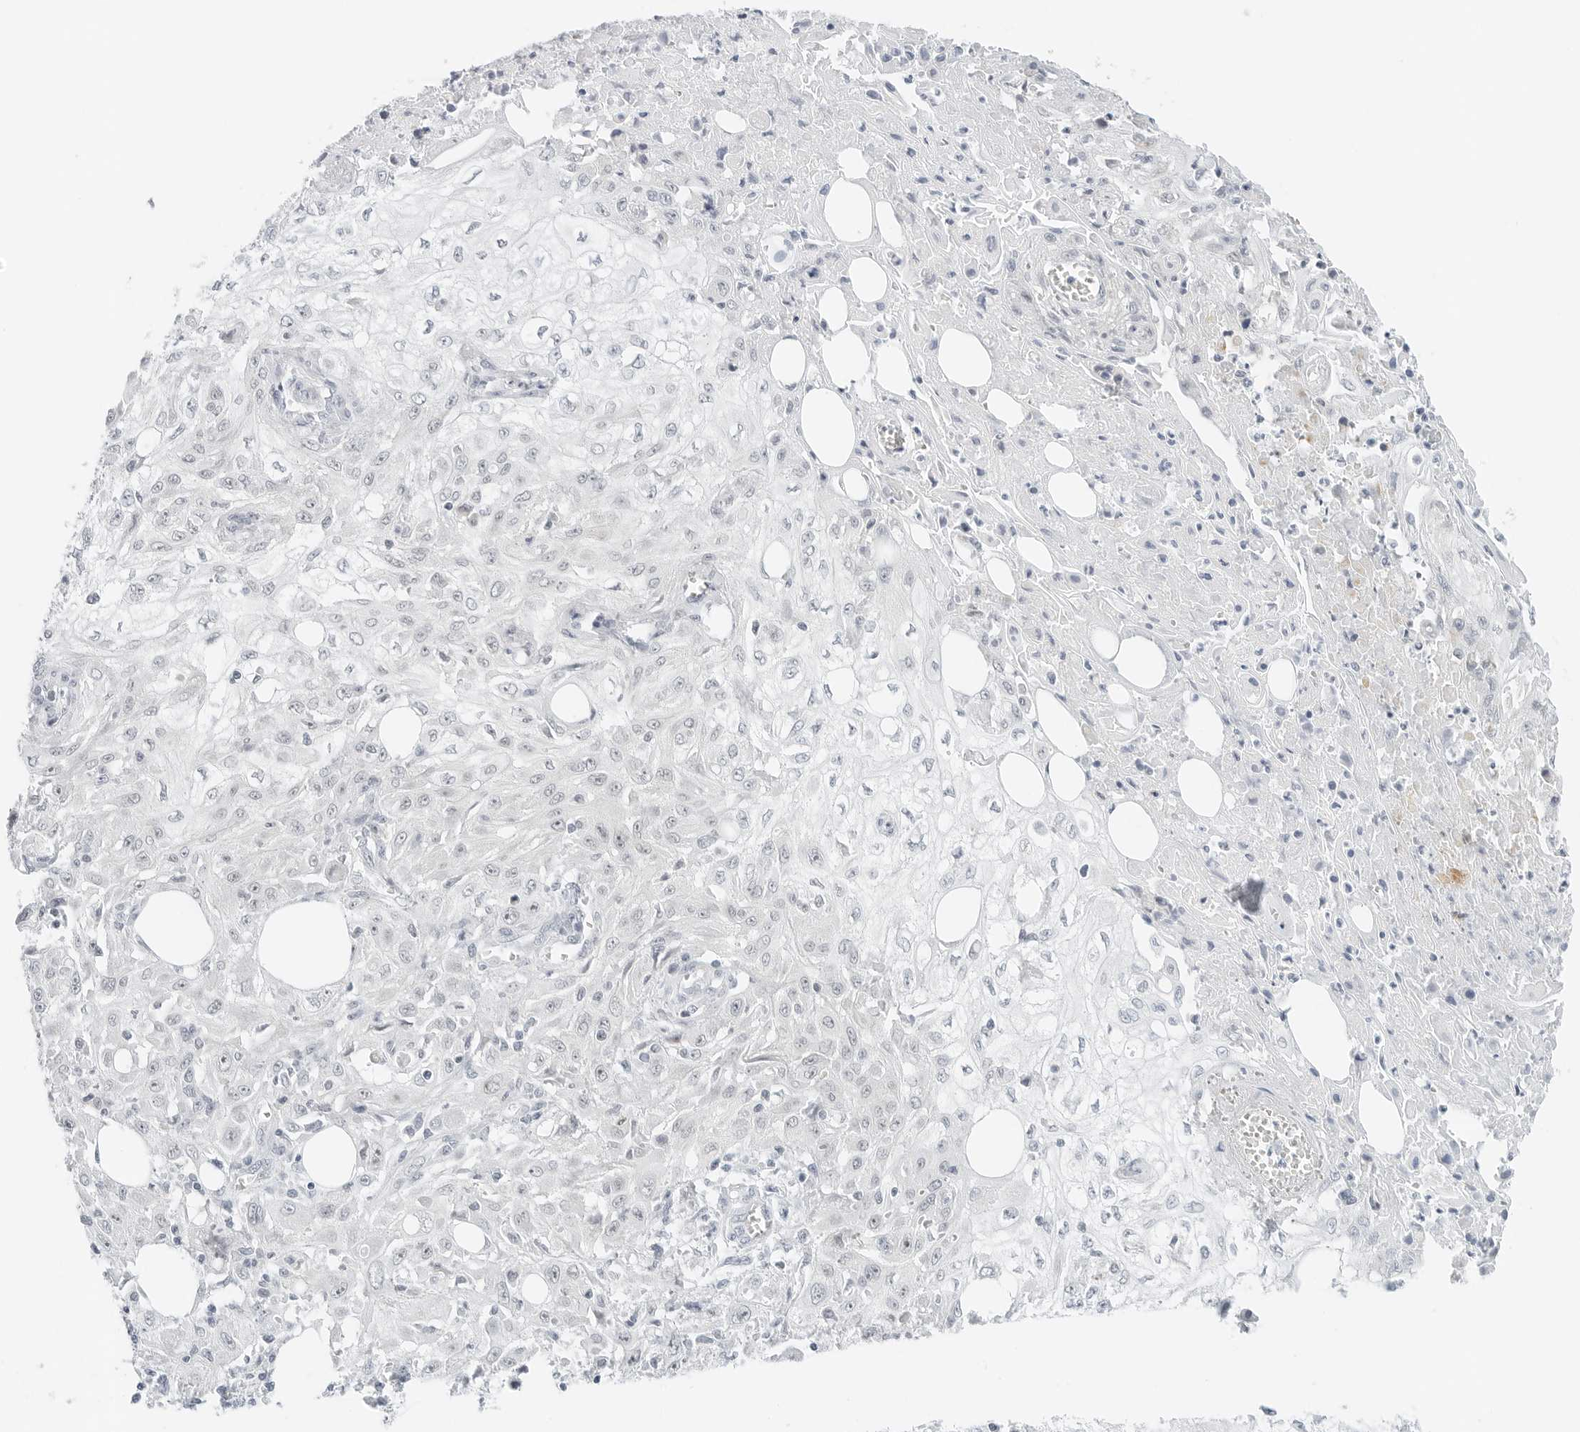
{"staining": {"intensity": "negative", "quantity": "none", "location": "none"}, "tissue": "skin cancer", "cell_type": "Tumor cells", "image_type": "cancer", "snomed": [{"axis": "morphology", "description": "Squamous cell carcinoma, NOS"}, {"axis": "morphology", "description": "Squamous cell carcinoma, metastatic, NOS"}, {"axis": "topography", "description": "Skin"}, {"axis": "topography", "description": "Lymph node"}], "caption": "An IHC photomicrograph of skin squamous cell carcinoma is shown. There is no staining in tumor cells of skin squamous cell carcinoma.", "gene": "CCSAP", "patient": {"sex": "male", "age": 75}}